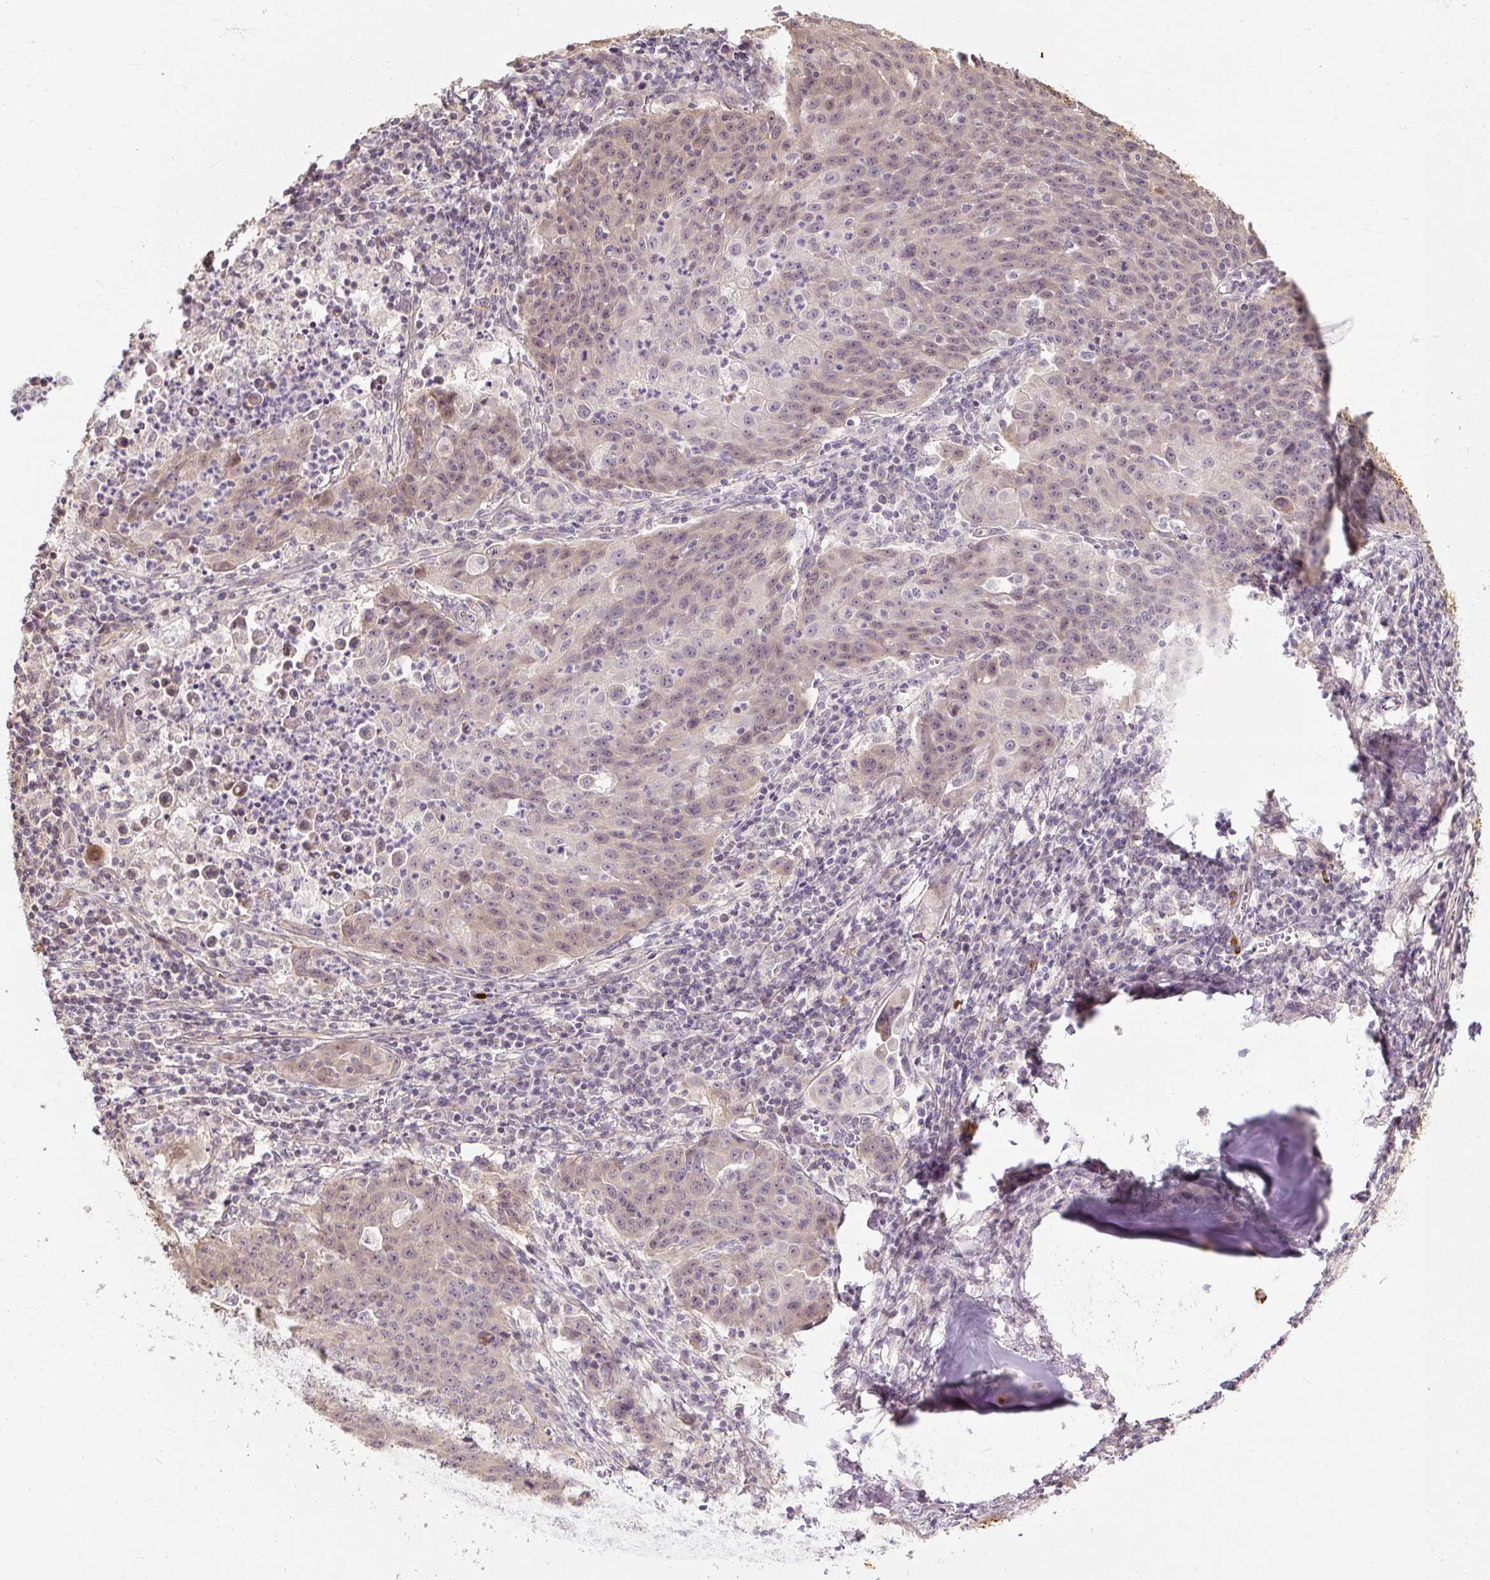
{"staining": {"intensity": "weak", "quantity": "<25%", "location": "nuclear"}, "tissue": "lung cancer", "cell_type": "Tumor cells", "image_type": "cancer", "snomed": [{"axis": "morphology", "description": "Squamous cell carcinoma, NOS"}, {"axis": "morphology", "description": "Squamous cell carcinoma, metastatic, NOS"}, {"axis": "topography", "description": "Bronchus"}, {"axis": "topography", "description": "Lung"}], "caption": "This is an immunohistochemistry (IHC) micrograph of human lung cancer. There is no positivity in tumor cells.", "gene": "RB1CC1", "patient": {"sex": "male", "age": 62}}